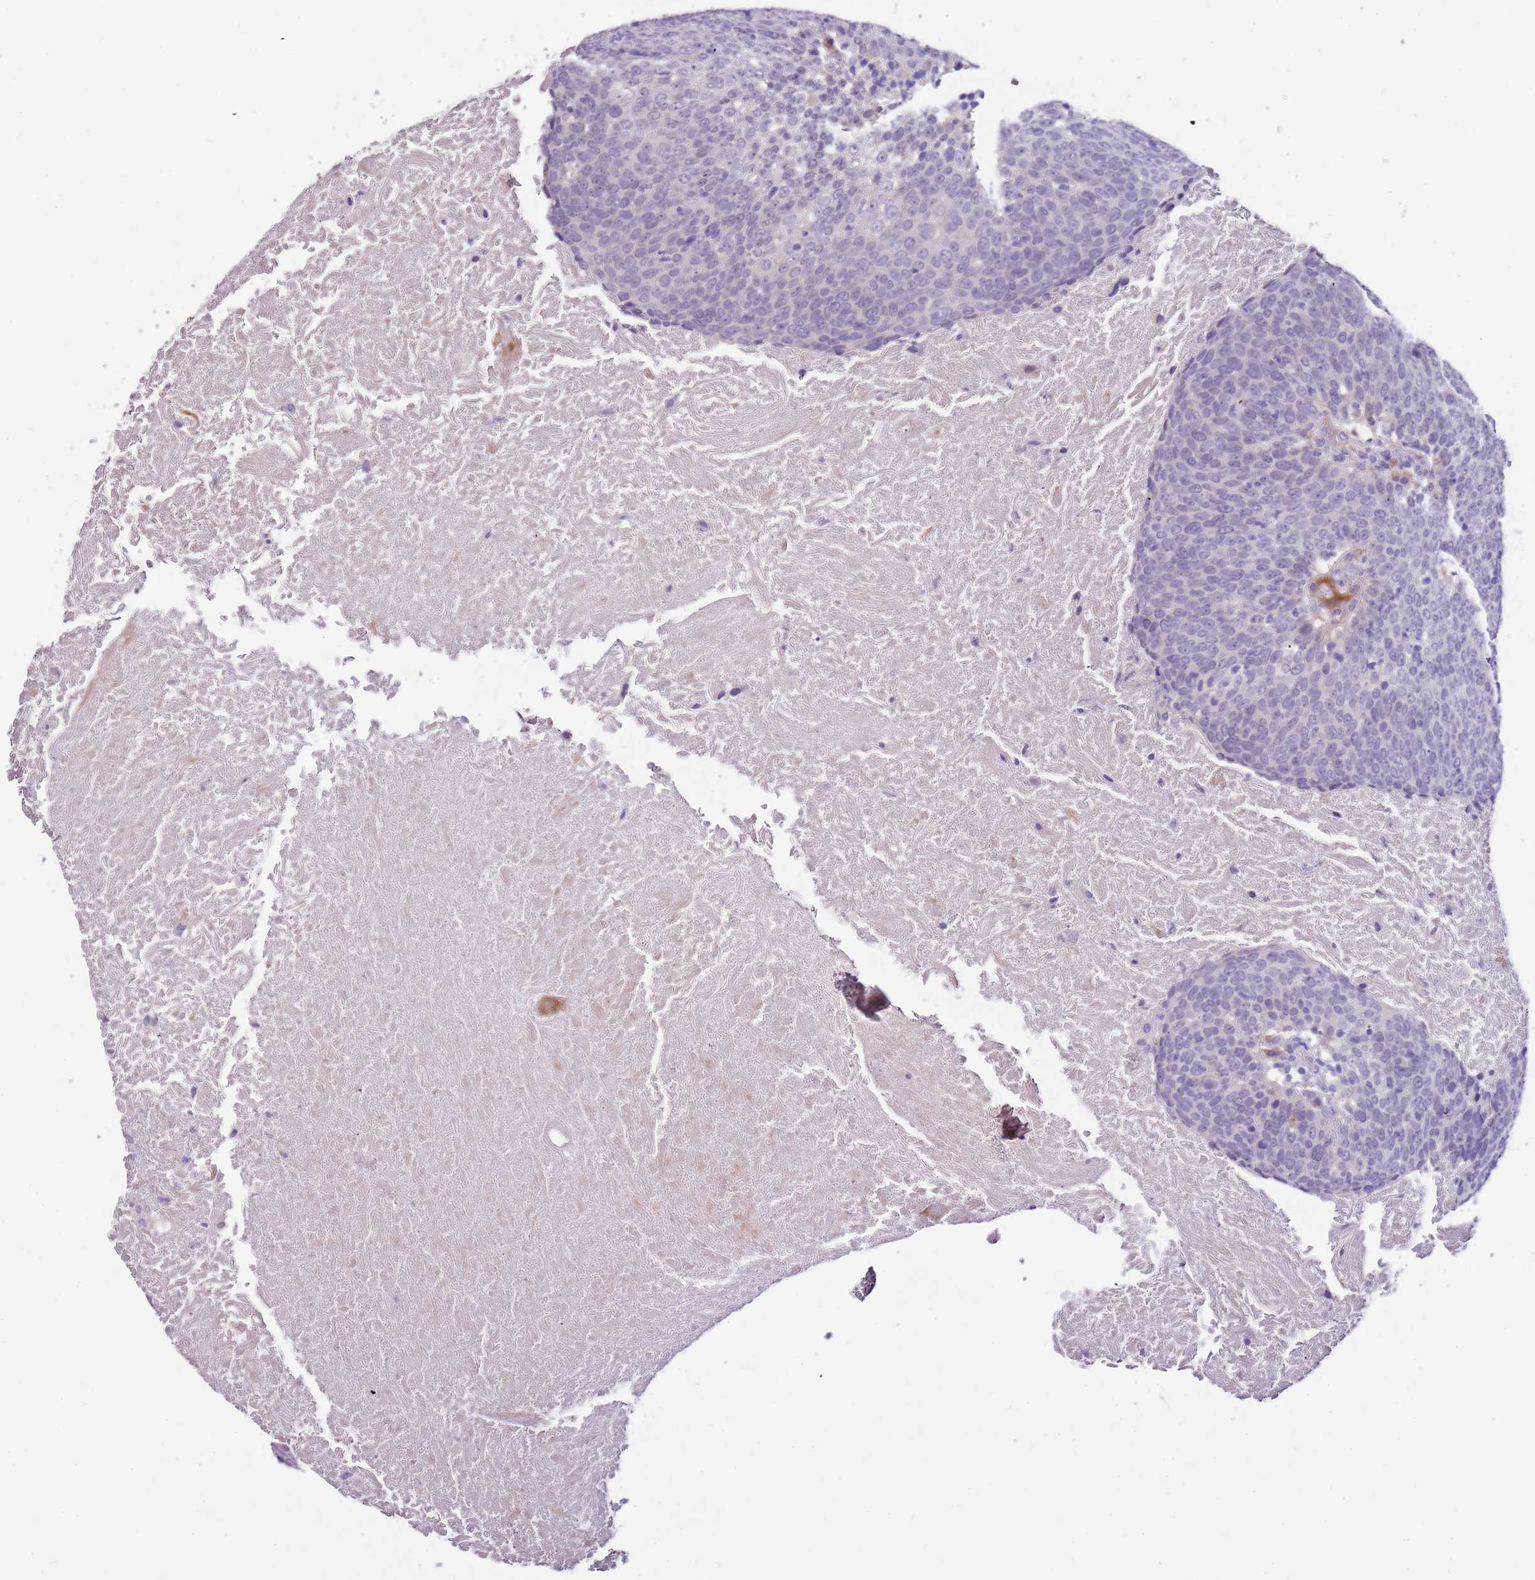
{"staining": {"intensity": "negative", "quantity": "none", "location": "none"}, "tissue": "head and neck cancer", "cell_type": "Tumor cells", "image_type": "cancer", "snomed": [{"axis": "morphology", "description": "Squamous cell carcinoma, NOS"}, {"axis": "morphology", "description": "Squamous cell carcinoma, metastatic, NOS"}, {"axis": "topography", "description": "Lymph node"}, {"axis": "topography", "description": "Head-Neck"}], "caption": "DAB immunohistochemical staining of head and neck cancer (metastatic squamous cell carcinoma) displays no significant staining in tumor cells.", "gene": "NKX2-3", "patient": {"sex": "male", "age": 62}}